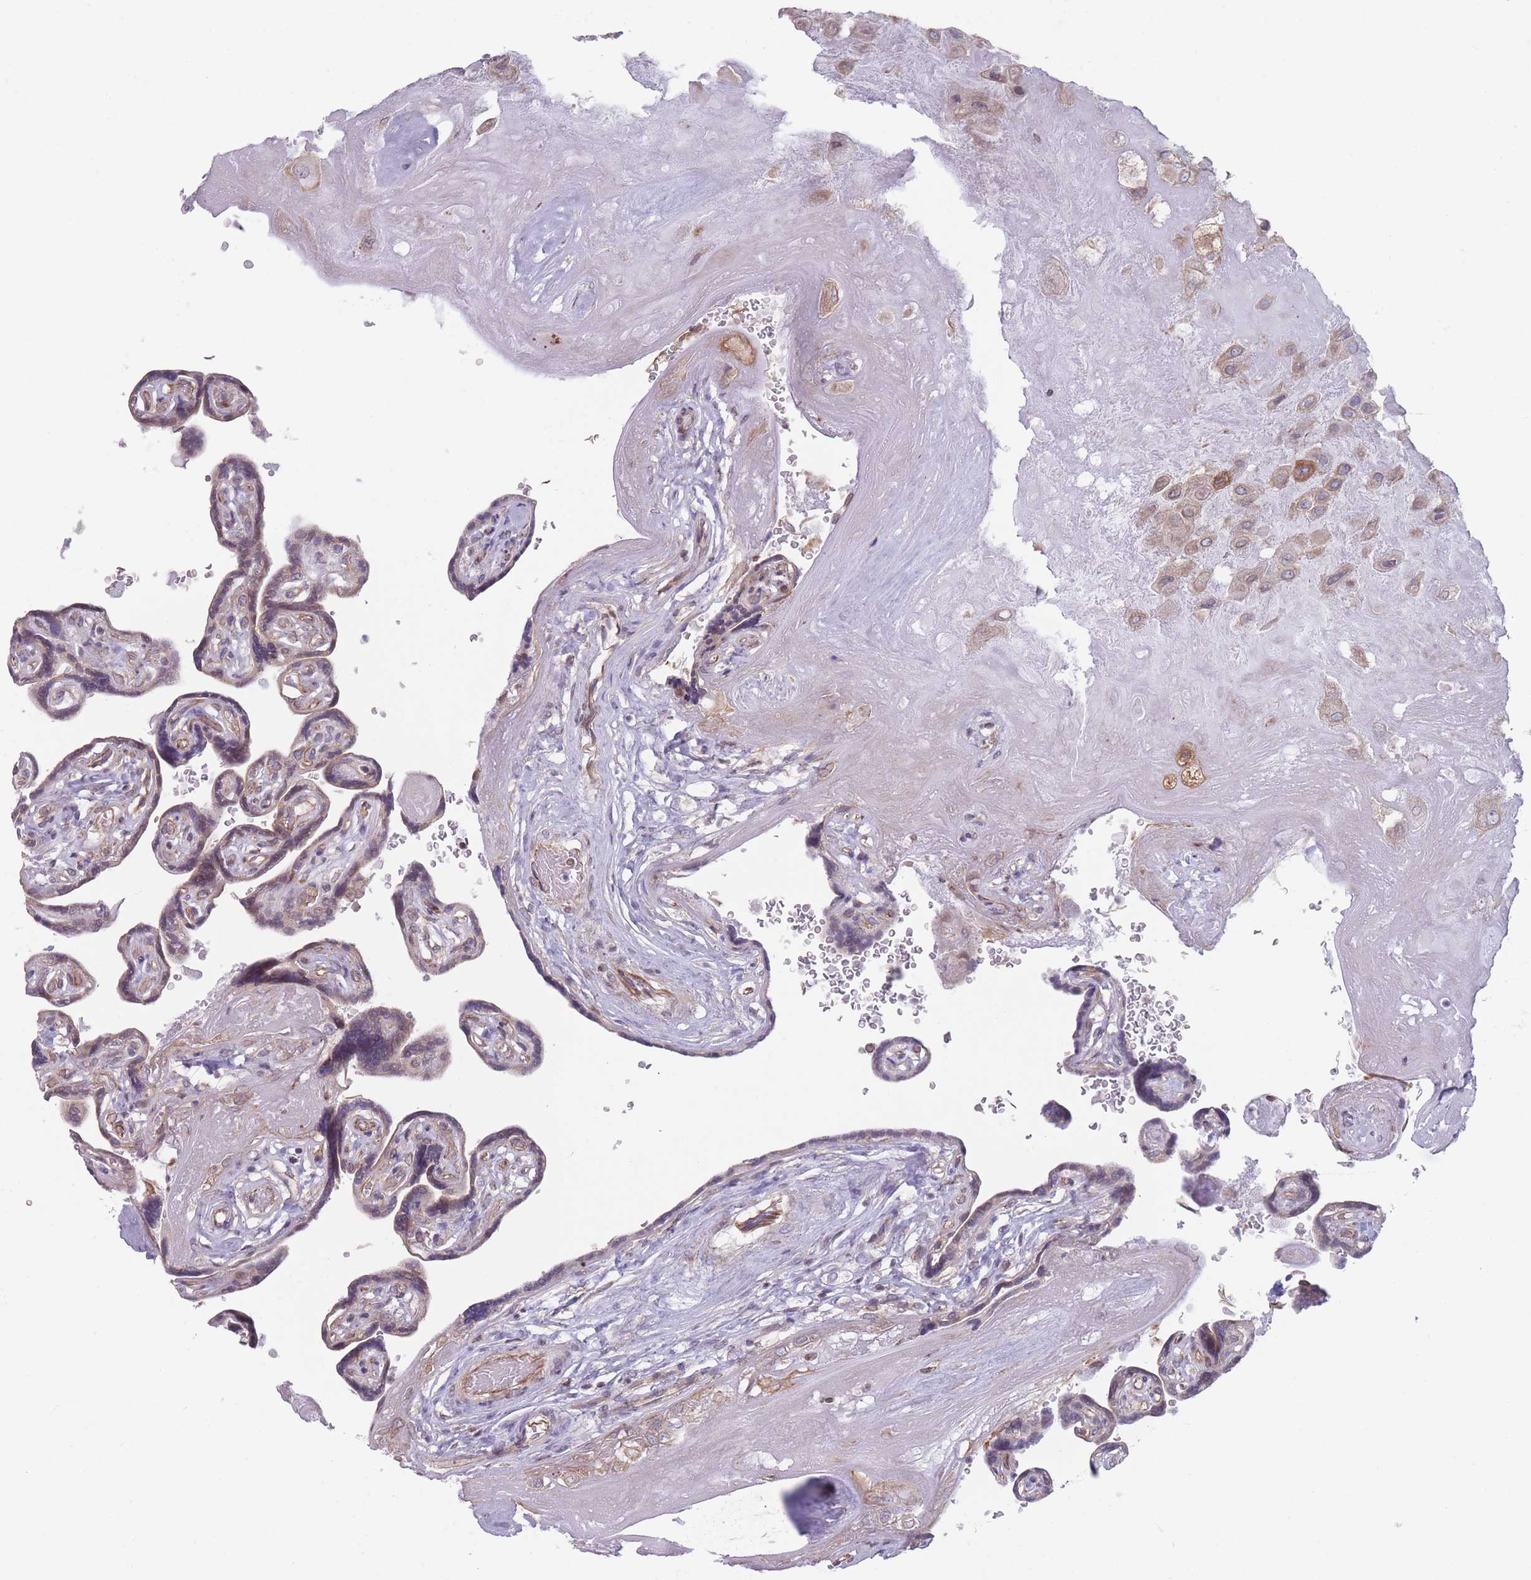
{"staining": {"intensity": "moderate", "quantity": "<25%", "location": "cytoplasmic/membranous"}, "tissue": "placenta", "cell_type": "Decidual cells", "image_type": "normal", "snomed": [{"axis": "morphology", "description": "Normal tissue, NOS"}, {"axis": "topography", "description": "Placenta"}], "caption": "Brown immunohistochemical staining in benign human placenta demonstrates moderate cytoplasmic/membranous expression in approximately <25% of decidual cells.", "gene": "VRK2", "patient": {"sex": "female", "age": 32}}